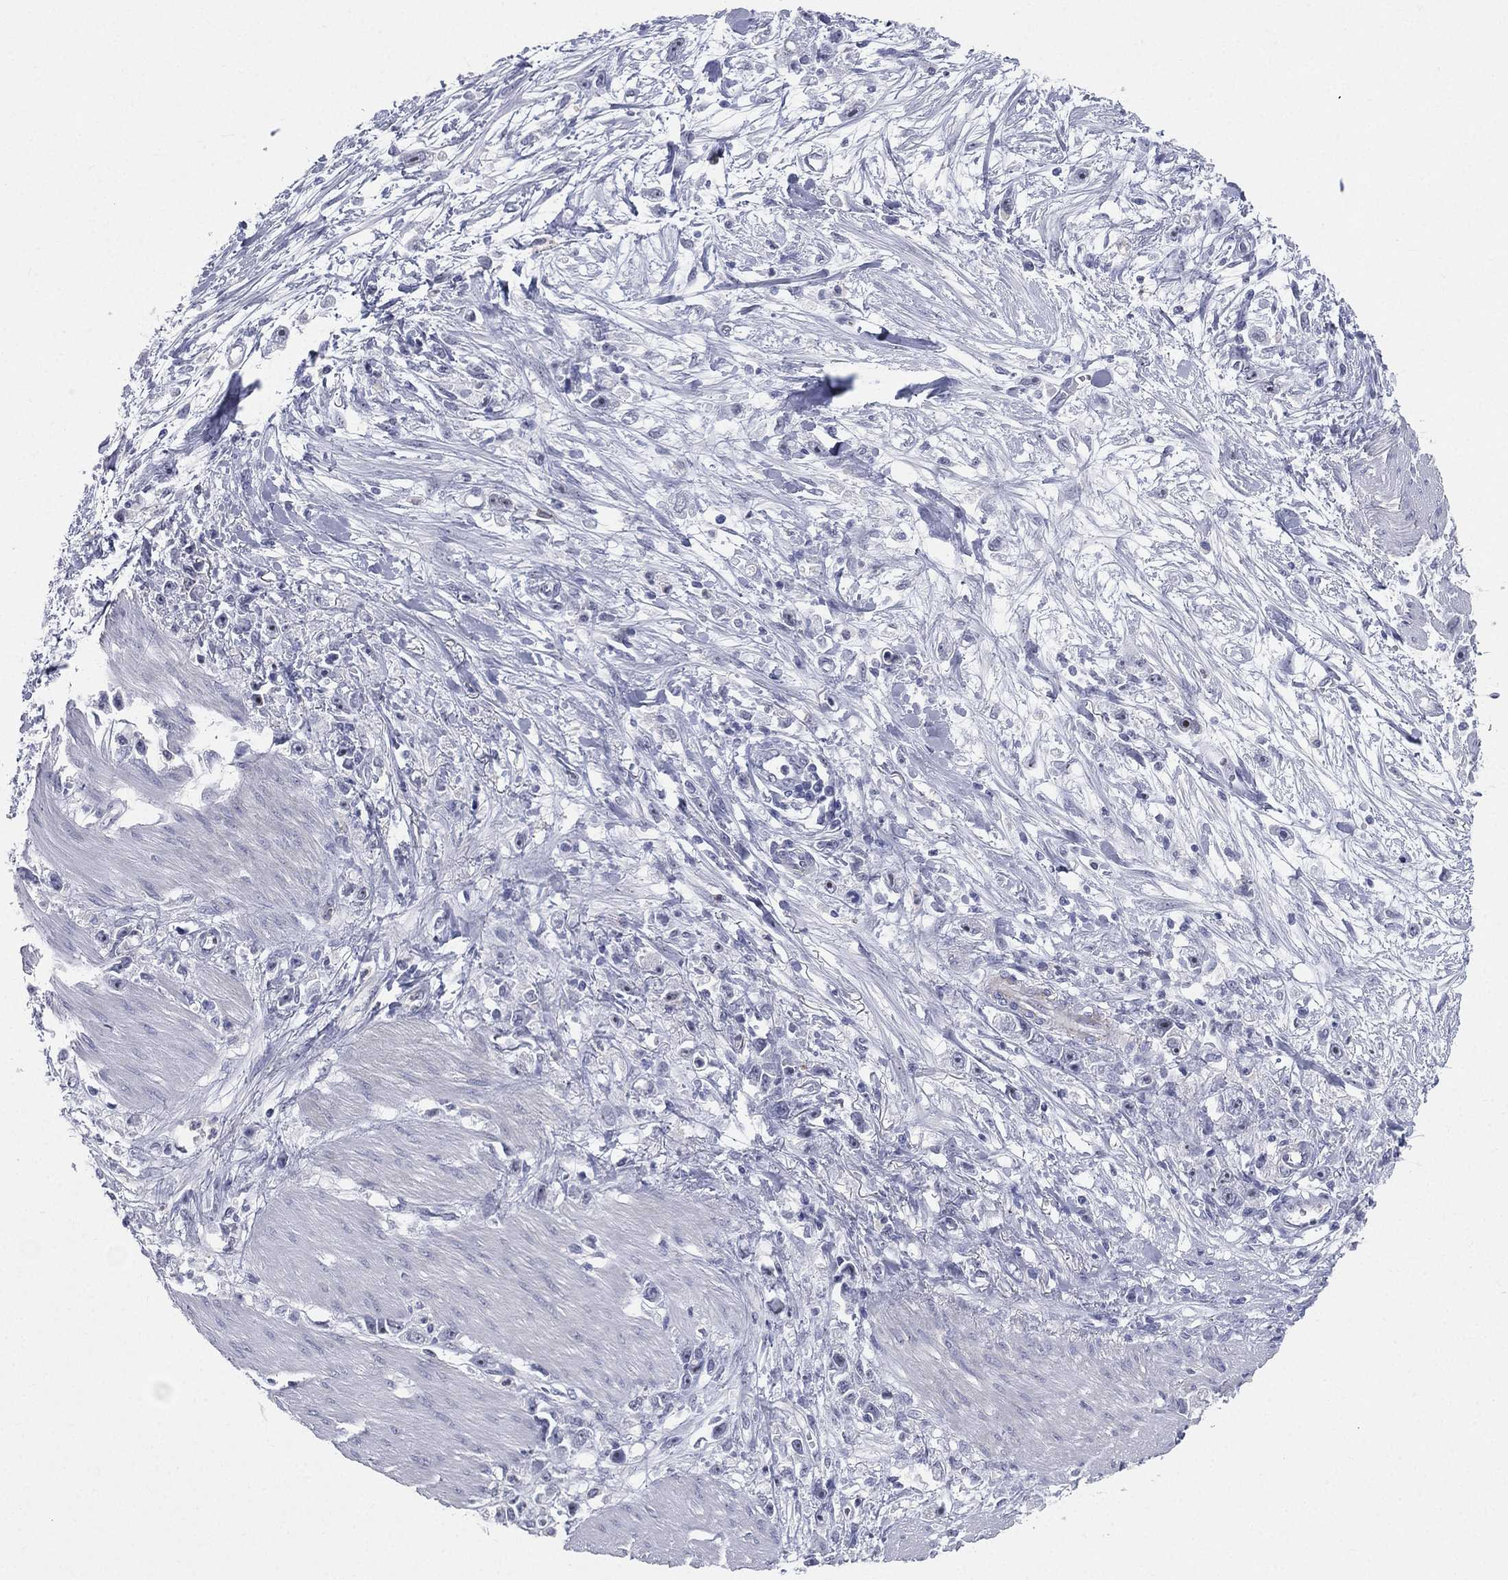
{"staining": {"intensity": "negative", "quantity": "none", "location": "none"}, "tissue": "stomach cancer", "cell_type": "Tumor cells", "image_type": "cancer", "snomed": [{"axis": "morphology", "description": "Adenocarcinoma, NOS"}, {"axis": "topography", "description": "Stomach"}], "caption": "Tumor cells are negative for protein expression in human stomach cancer (adenocarcinoma).", "gene": "CD22", "patient": {"sex": "female", "age": 59}}